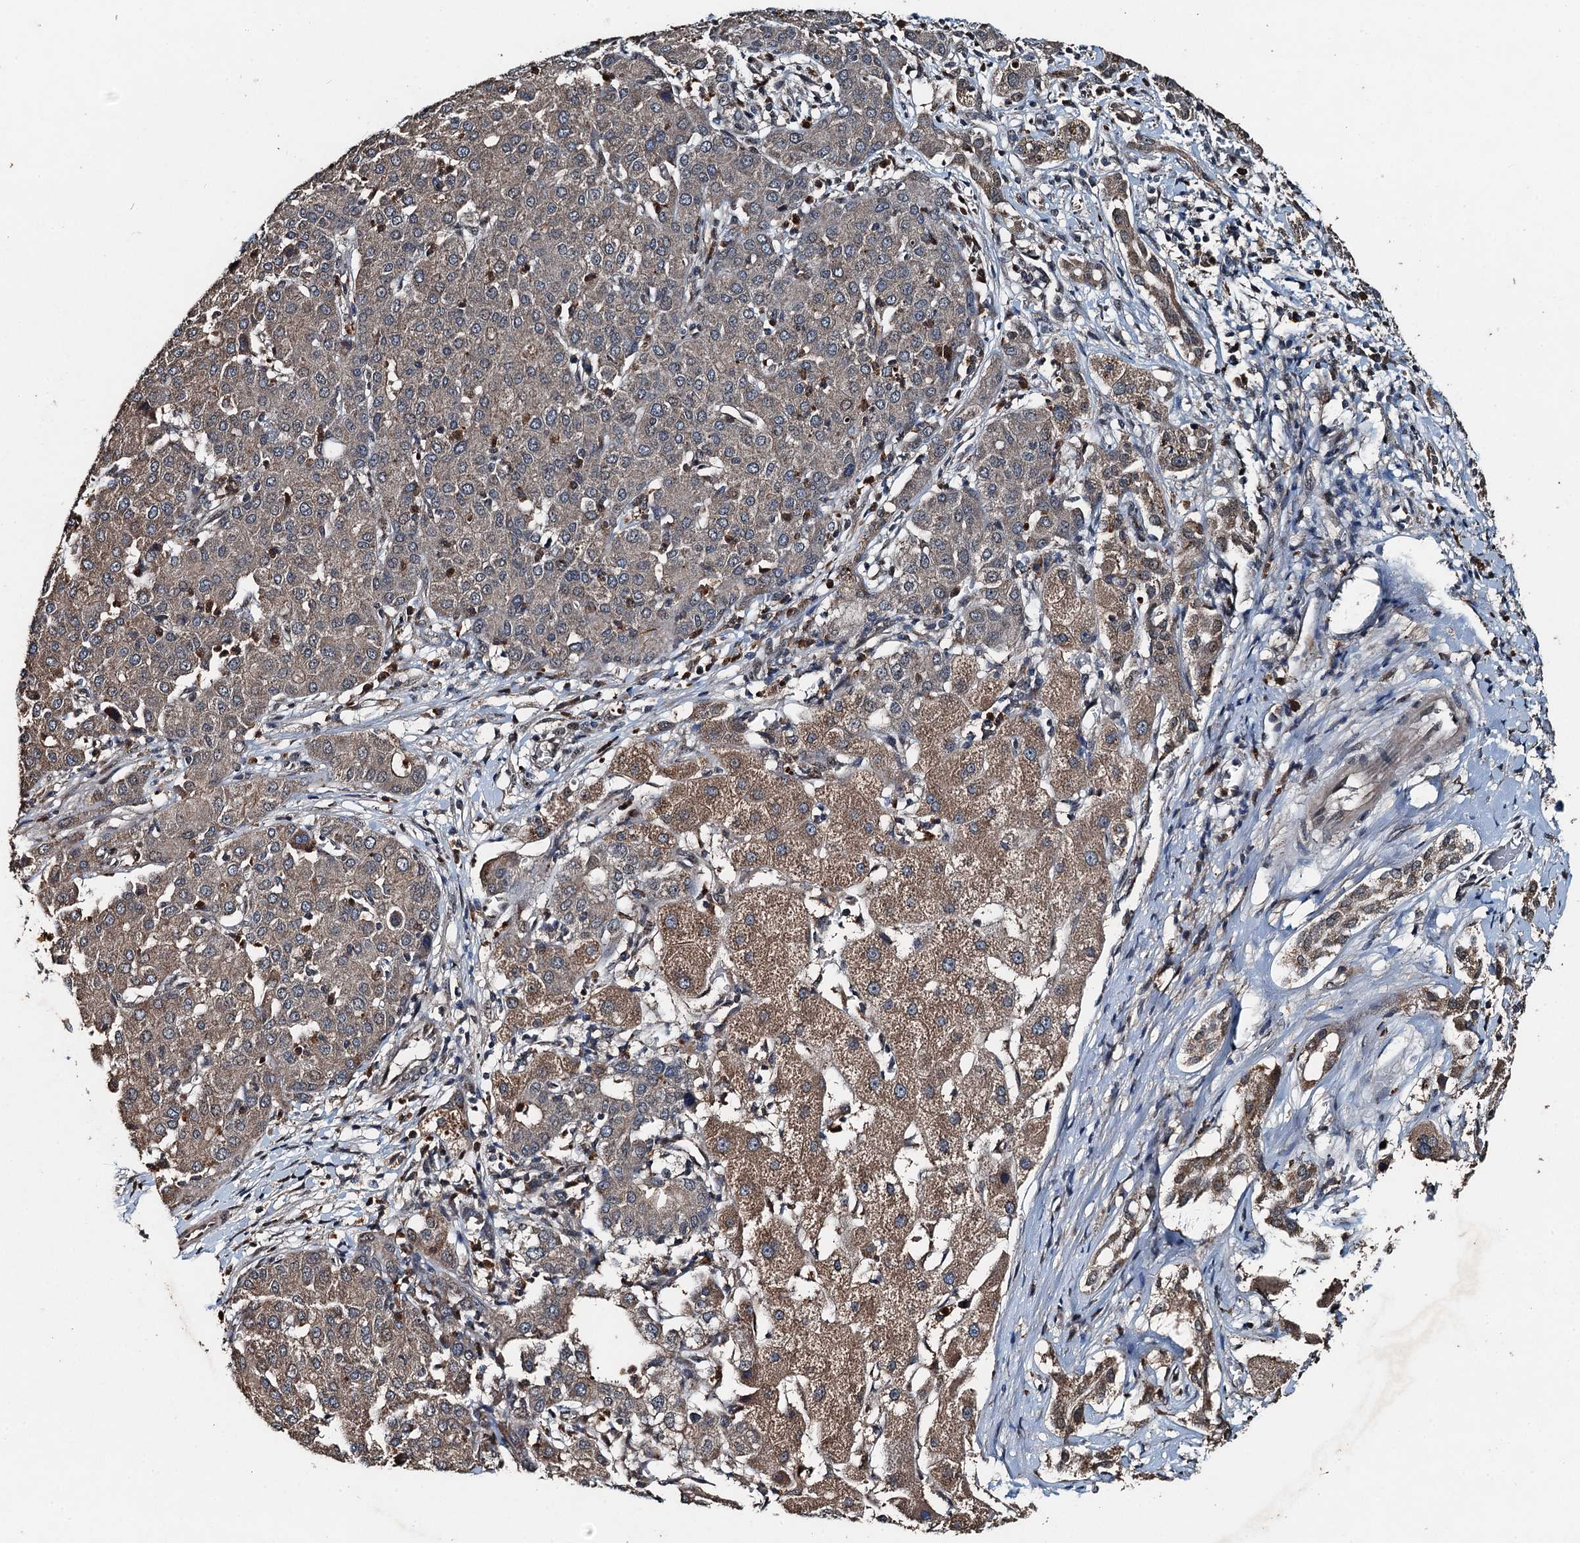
{"staining": {"intensity": "moderate", "quantity": "25%-75%", "location": "cytoplasmic/membranous"}, "tissue": "liver cancer", "cell_type": "Tumor cells", "image_type": "cancer", "snomed": [{"axis": "morphology", "description": "Carcinoma, Hepatocellular, NOS"}, {"axis": "topography", "description": "Liver"}], "caption": "Brown immunohistochemical staining in liver cancer (hepatocellular carcinoma) demonstrates moderate cytoplasmic/membranous staining in approximately 25%-75% of tumor cells.", "gene": "UBXN6", "patient": {"sex": "male", "age": 65}}